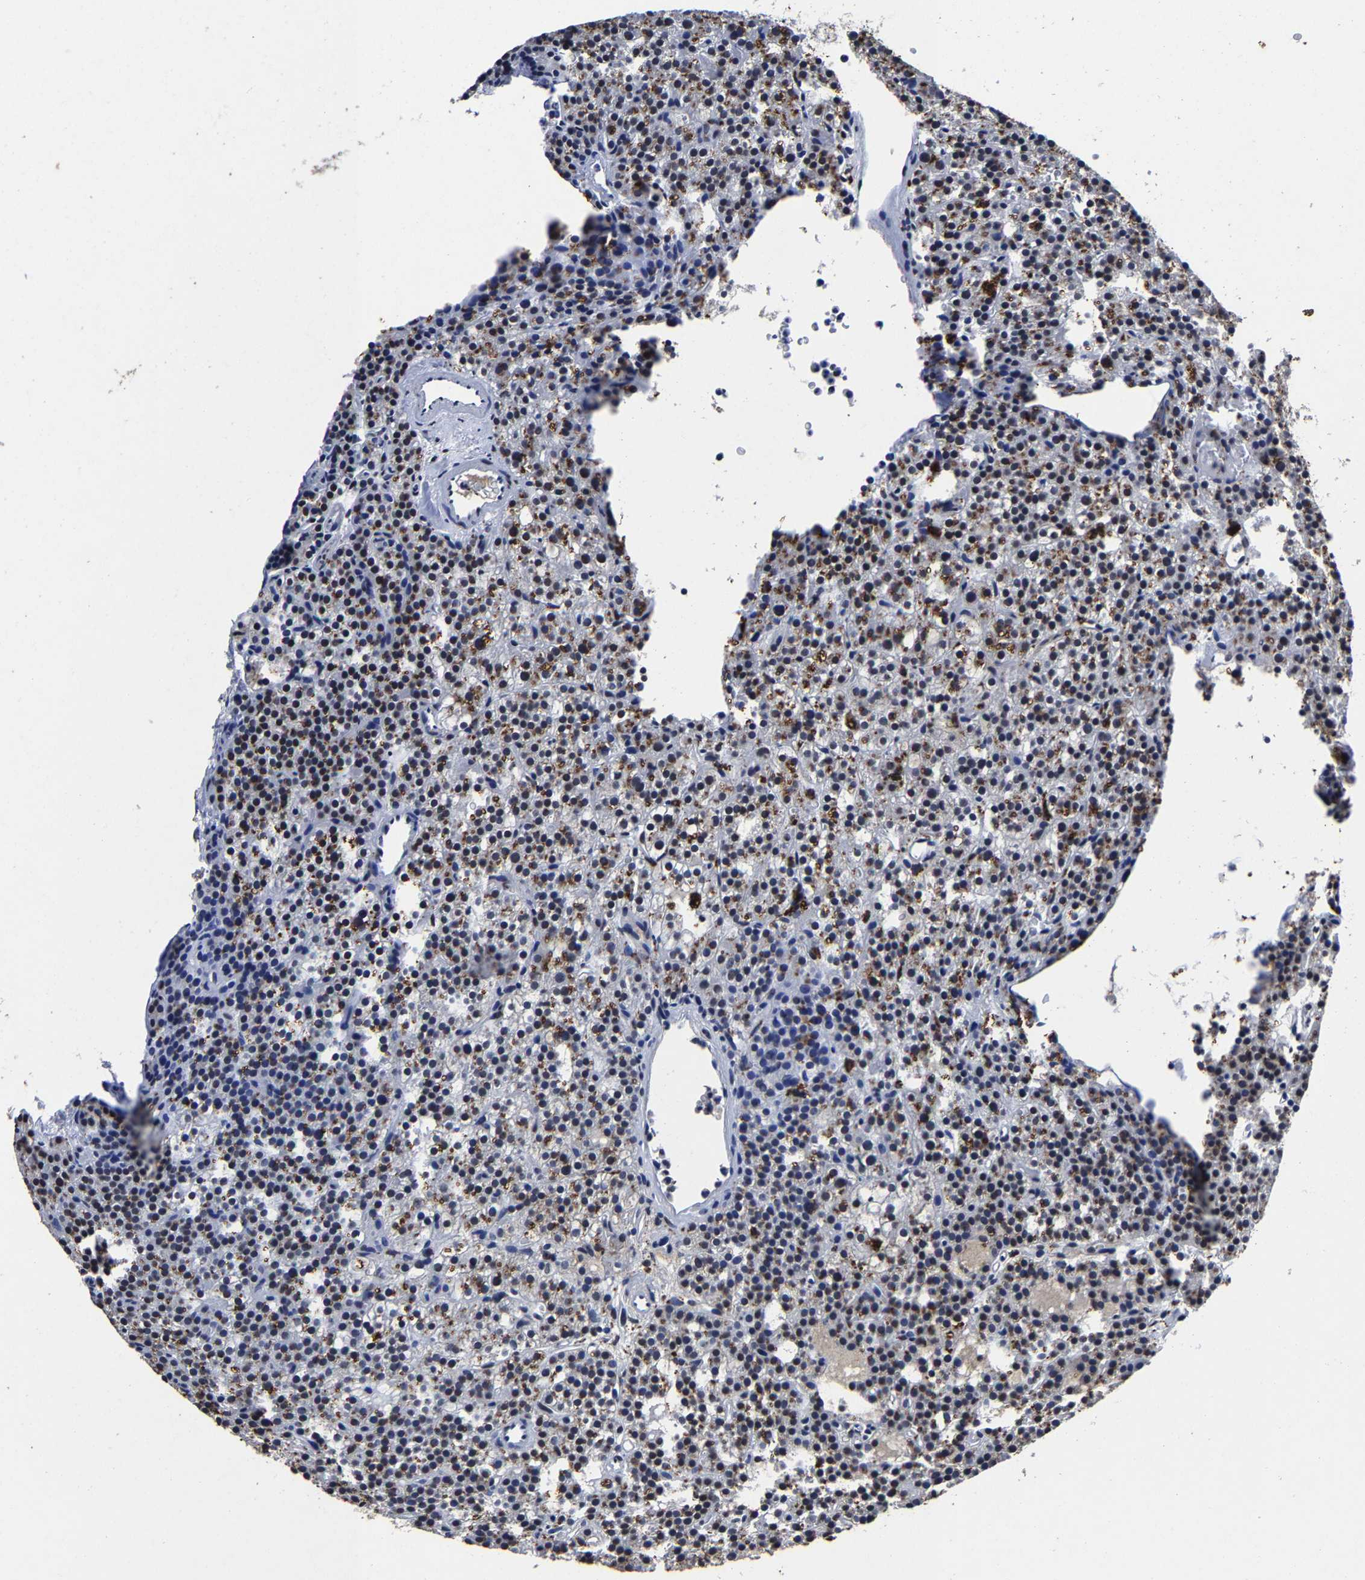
{"staining": {"intensity": "moderate", "quantity": "25%-75%", "location": "cytoplasmic/membranous"}, "tissue": "parathyroid gland", "cell_type": "Glandular cells", "image_type": "normal", "snomed": [{"axis": "morphology", "description": "Normal tissue, NOS"}, {"axis": "morphology", "description": "Adenoma, NOS"}, {"axis": "topography", "description": "Parathyroid gland"}], "caption": "Protein expression analysis of unremarkable parathyroid gland demonstrates moderate cytoplasmic/membranous positivity in approximately 25%-75% of glandular cells.", "gene": "RBM45", "patient": {"sex": "female", "age": 74}}